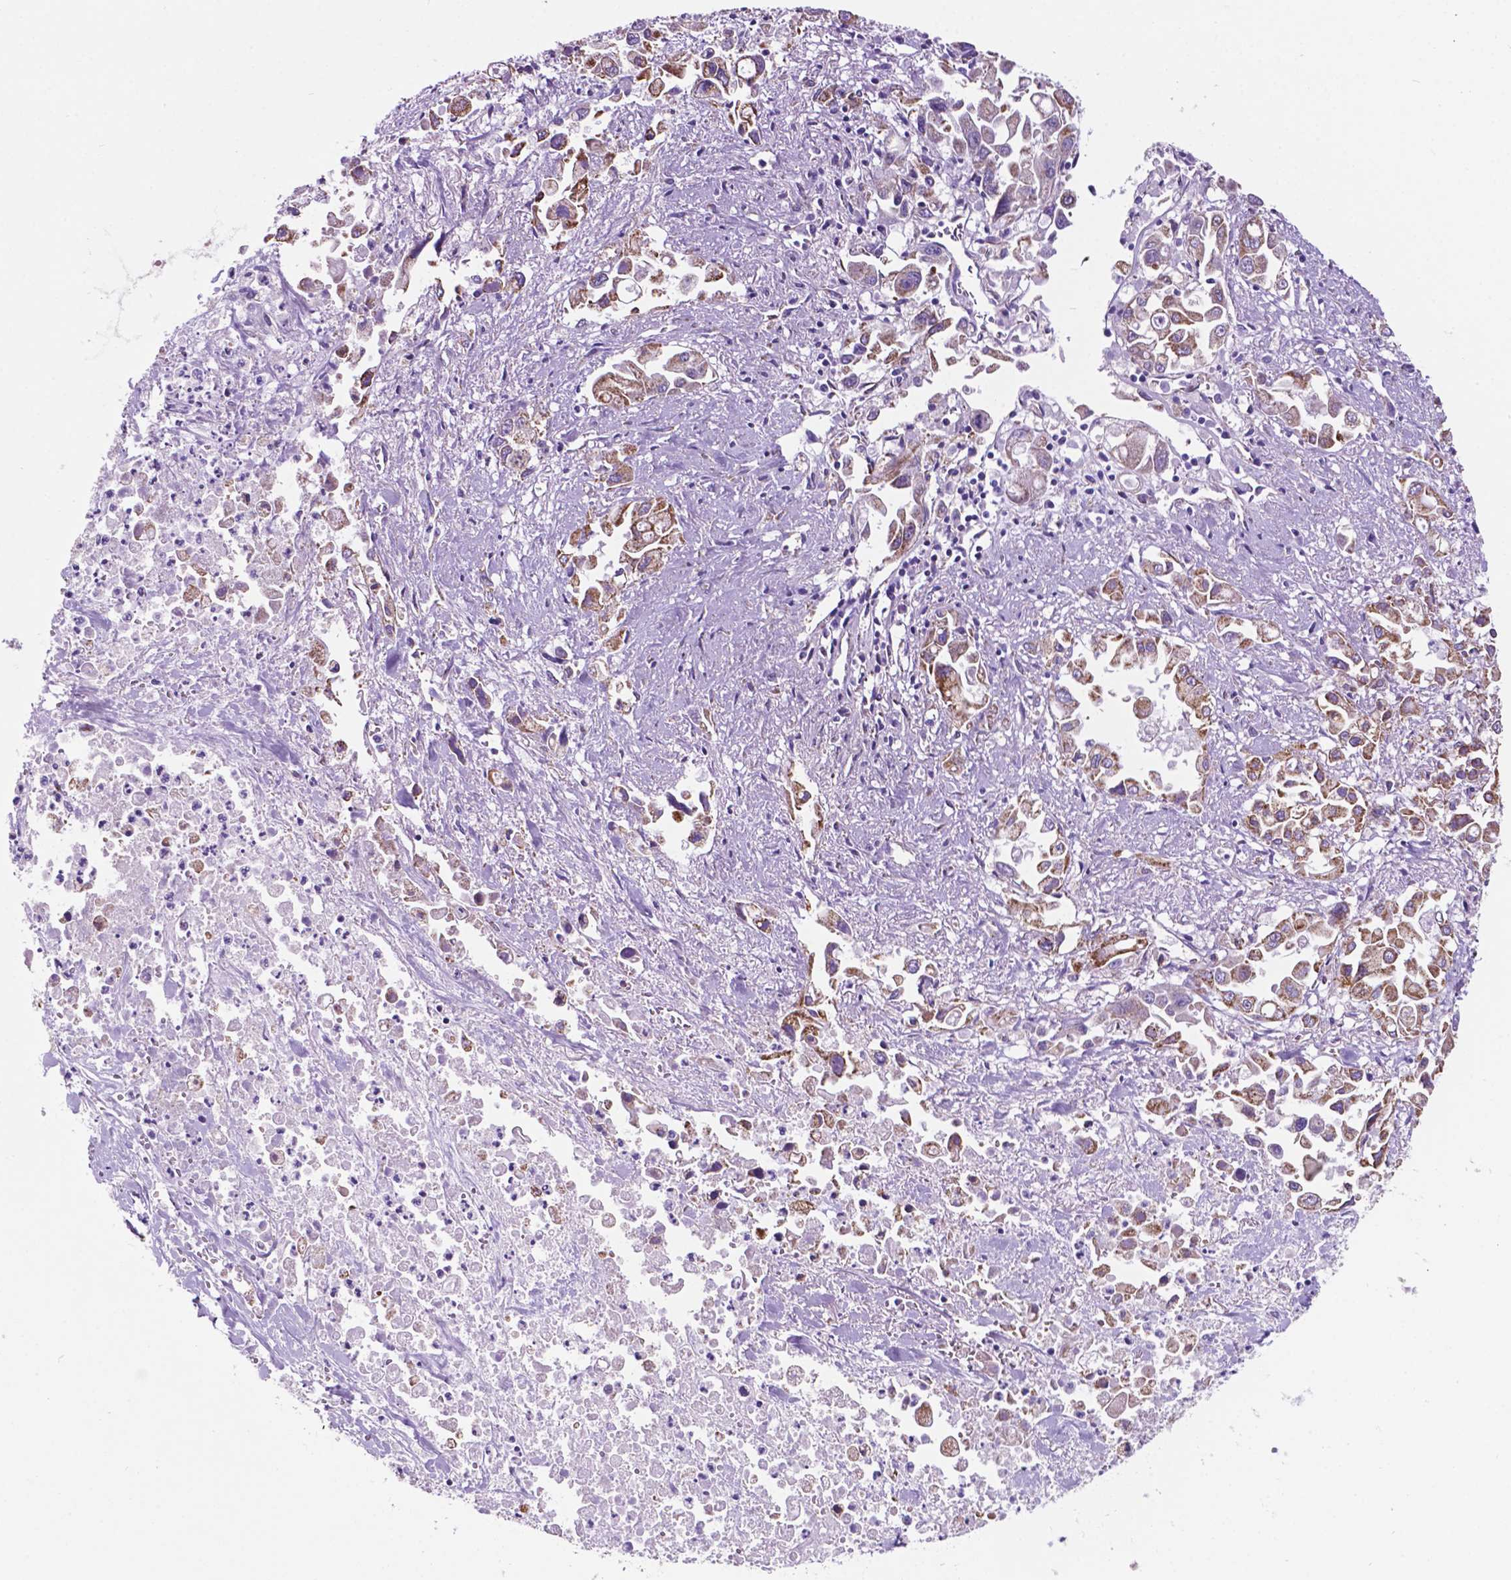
{"staining": {"intensity": "weak", "quantity": "25%-75%", "location": "cytoplasmic/membranous"}, "tissue": "pancreatic cancer", "cell_type": "Tumor cells", "image_type": "cancer", "snomed": [{"axis": "morphology", "description": "Adenocarcinoma, NOS"}, {"axis": "topography", "description": "Pancreas"}], "caption": "Immunohistochemistry (DAB) staining of human pancreatic cancer (adenocarcinoma) shows weak cytoplasmic/membranous protein expression in about 25%-75% of tumor cells. (Brightfield microscopy of DAB IHC at high magnification).", "gene": "TMEM121B", "patient": {"sex": "female", "age": 83}}